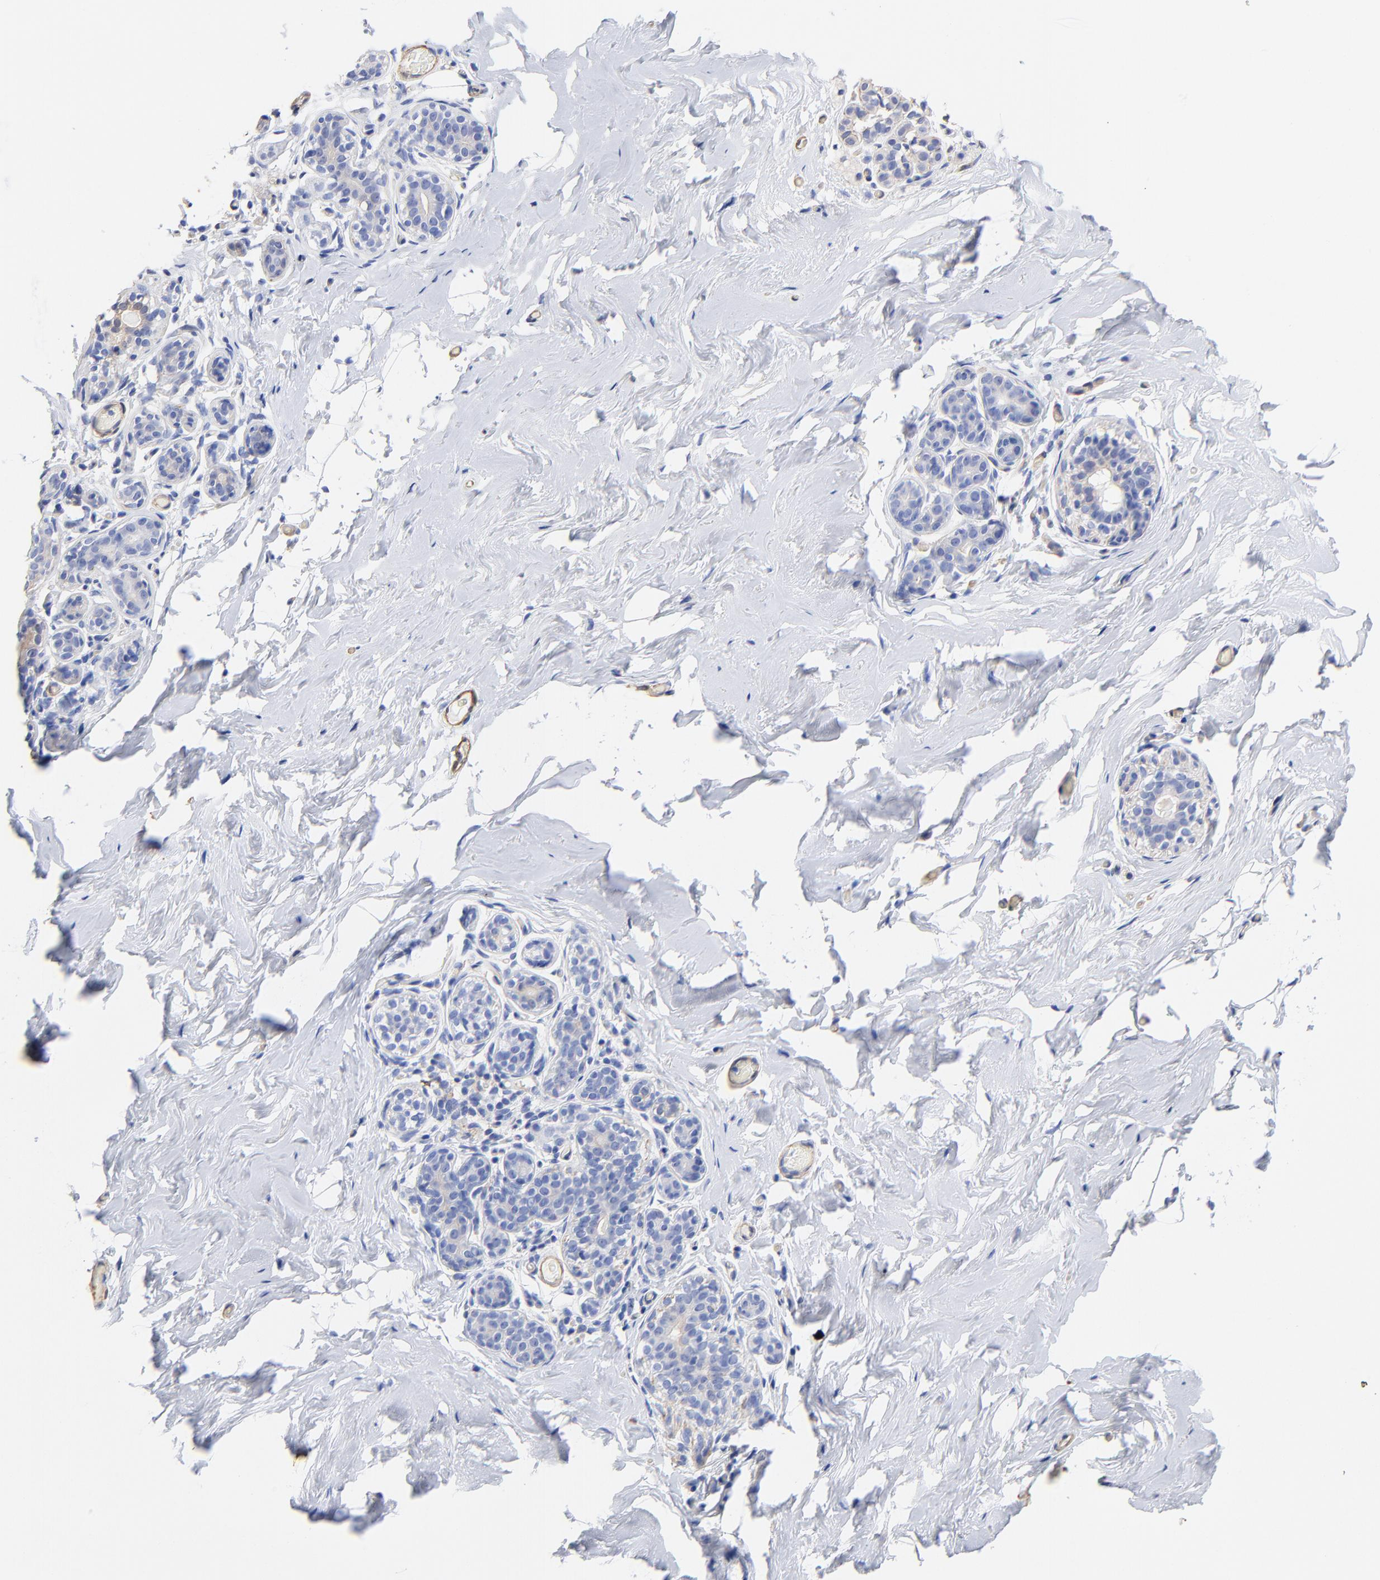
{"staining": {"intensity": "negative", "quantity": "none", "location": "none"}, "tissue": "breast", "cell_type": "Adipocytes", "image_type": "normal", "snomed": [{"axis": "morphology", "description": "Normal tissue, NOS"}, {"axis": "topography", "description": "Breast"}, {"axis": "topography", "description": "Soft tissue"}], "caption": "This is an IHC histopathology image of benign breast. There is no staining in adipocytes.", "gene": "TAGLN2", "patient": {"sex": "female", "age": 75}}